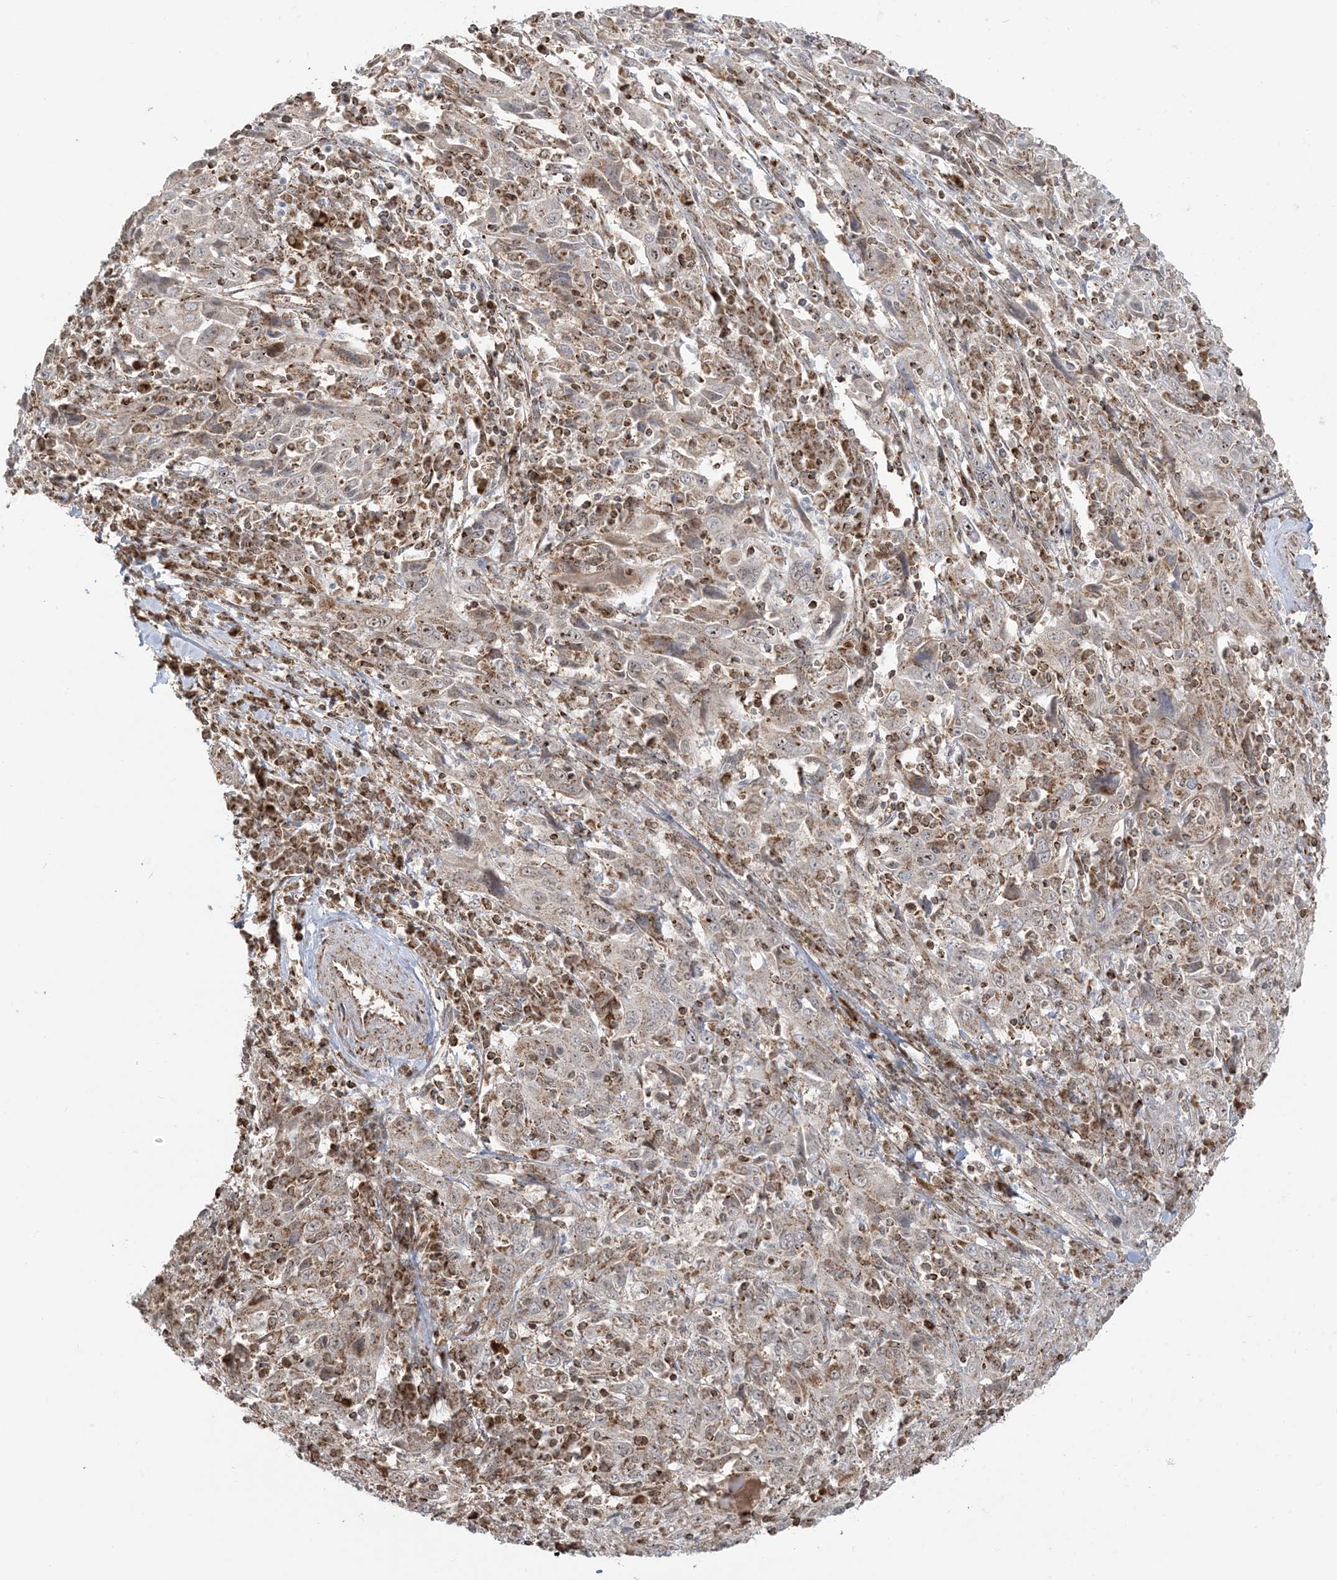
{"staining": {"intensity": "weak", "quantity": "25%-75%", "location": "cytoplasmic/membranous,nuclear"}, "tissue": "cervical cancer", "cell_type": "Tumor cells", "image_type": "cancer", "snomed": [{"axis": "morphology", "description": "Squamous cell carcinoma, NOS"}, {"axis": "topography", "description": "Cervix"}], "caption": "The image demonstrates immunohistochemical staining of cervical squamous cell carcinoma. There is weak cytoplasmic/membranous and nuclear expression is present in about 25%-75% of tumor cells. (brown staining indicates protein expression, while blue staining denotes nuclei).", "gene": "MAPKBP1", "patient": {"sex": "female", "age": 46}}